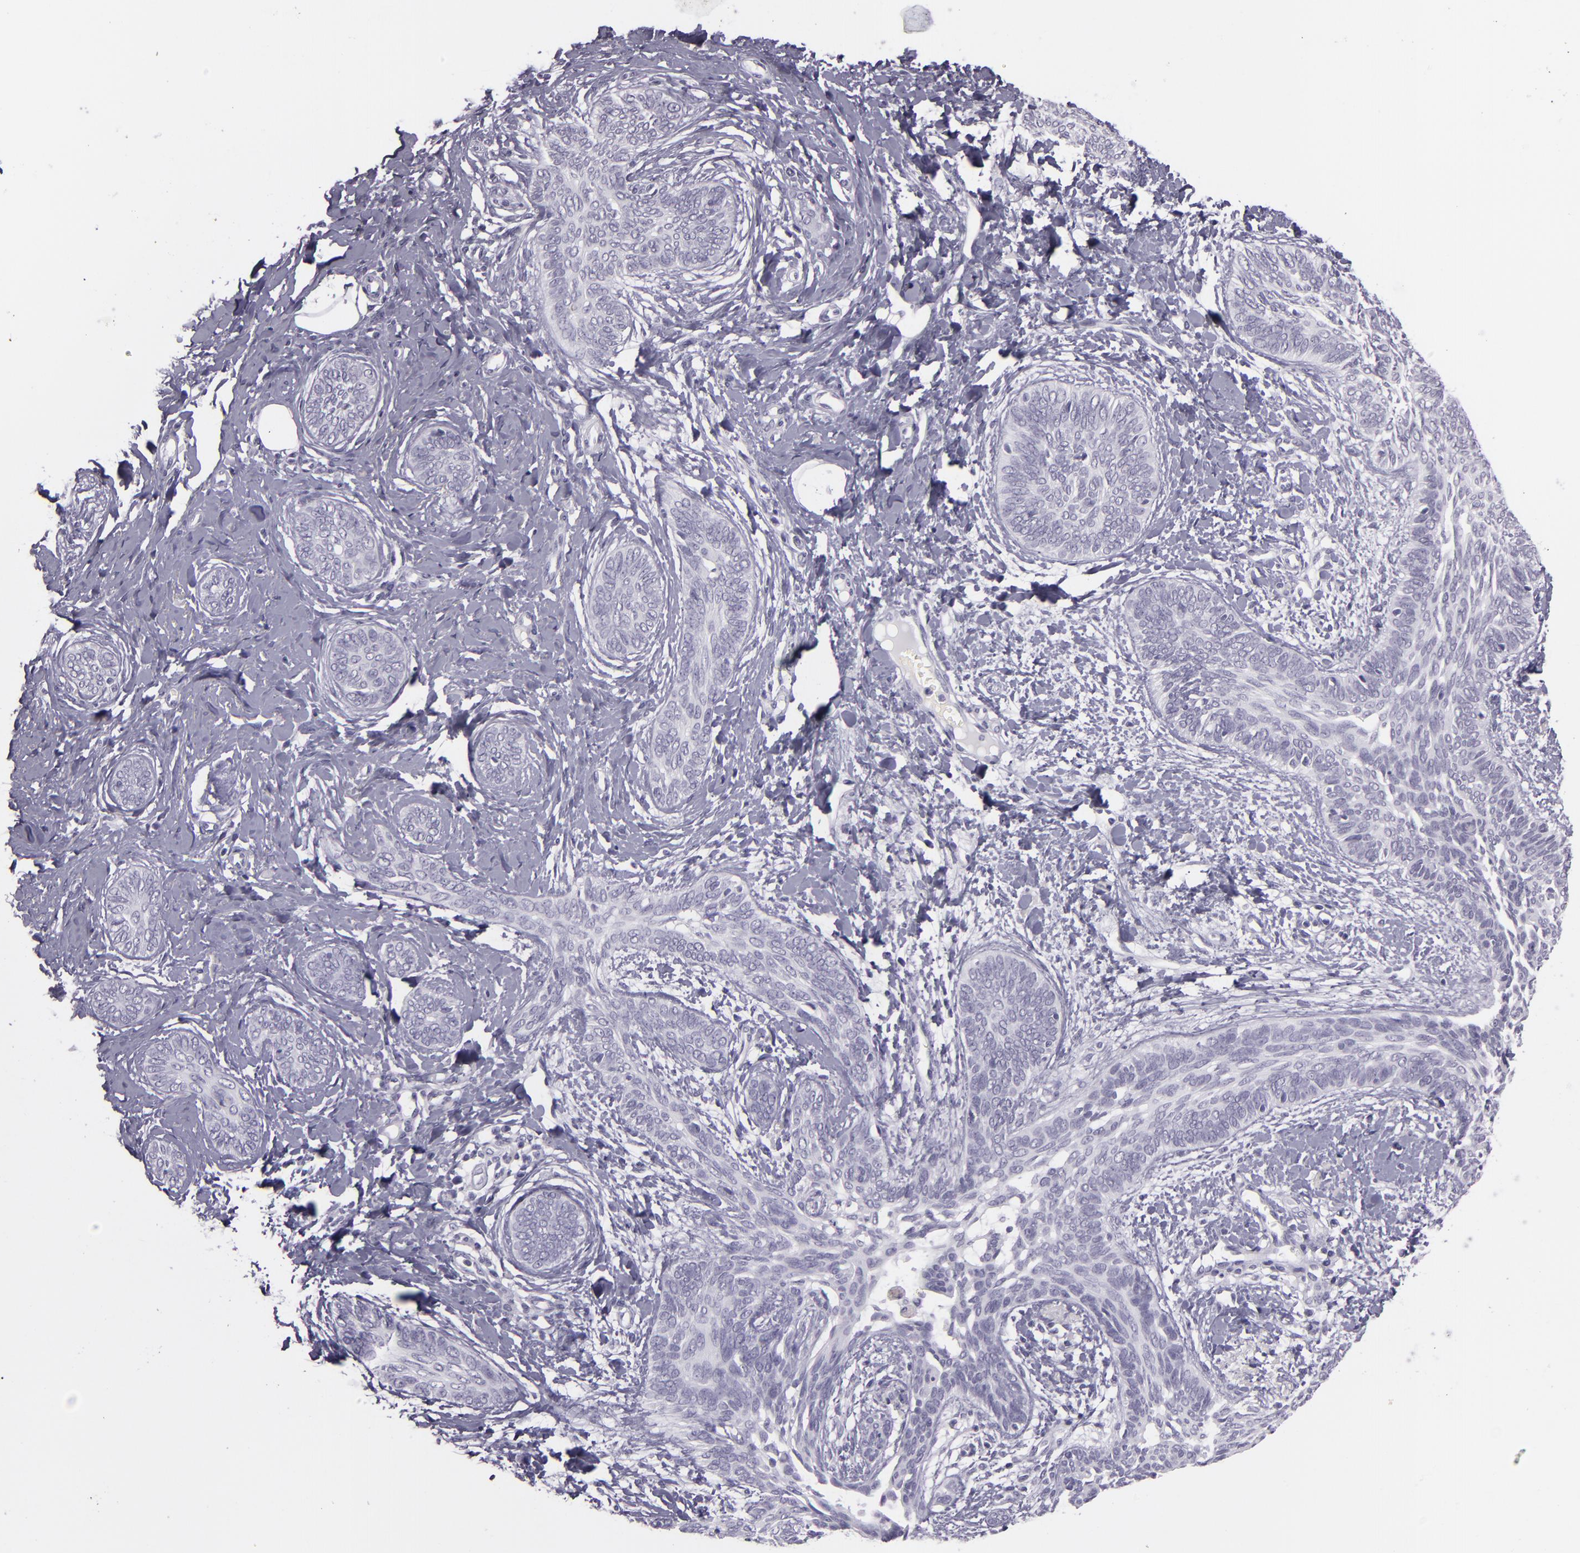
{"staining": {"intensity": "negative", "quantity": "none", "location": "none"}, "tissue": "skin cancer", "cell_type": "Tumor cells", "image_type": "cancer", "snomed": [{"axis": "morphology", "description": "Basal cell carcinoma"}, {"axis": "topography", "description": "Skin"}], "caption": "Immunohistochemistry of skin cancer demonstrates no staining in tumor cells.", "gene": "MCM3", "patient": {"sex": "female", "age": 81}}